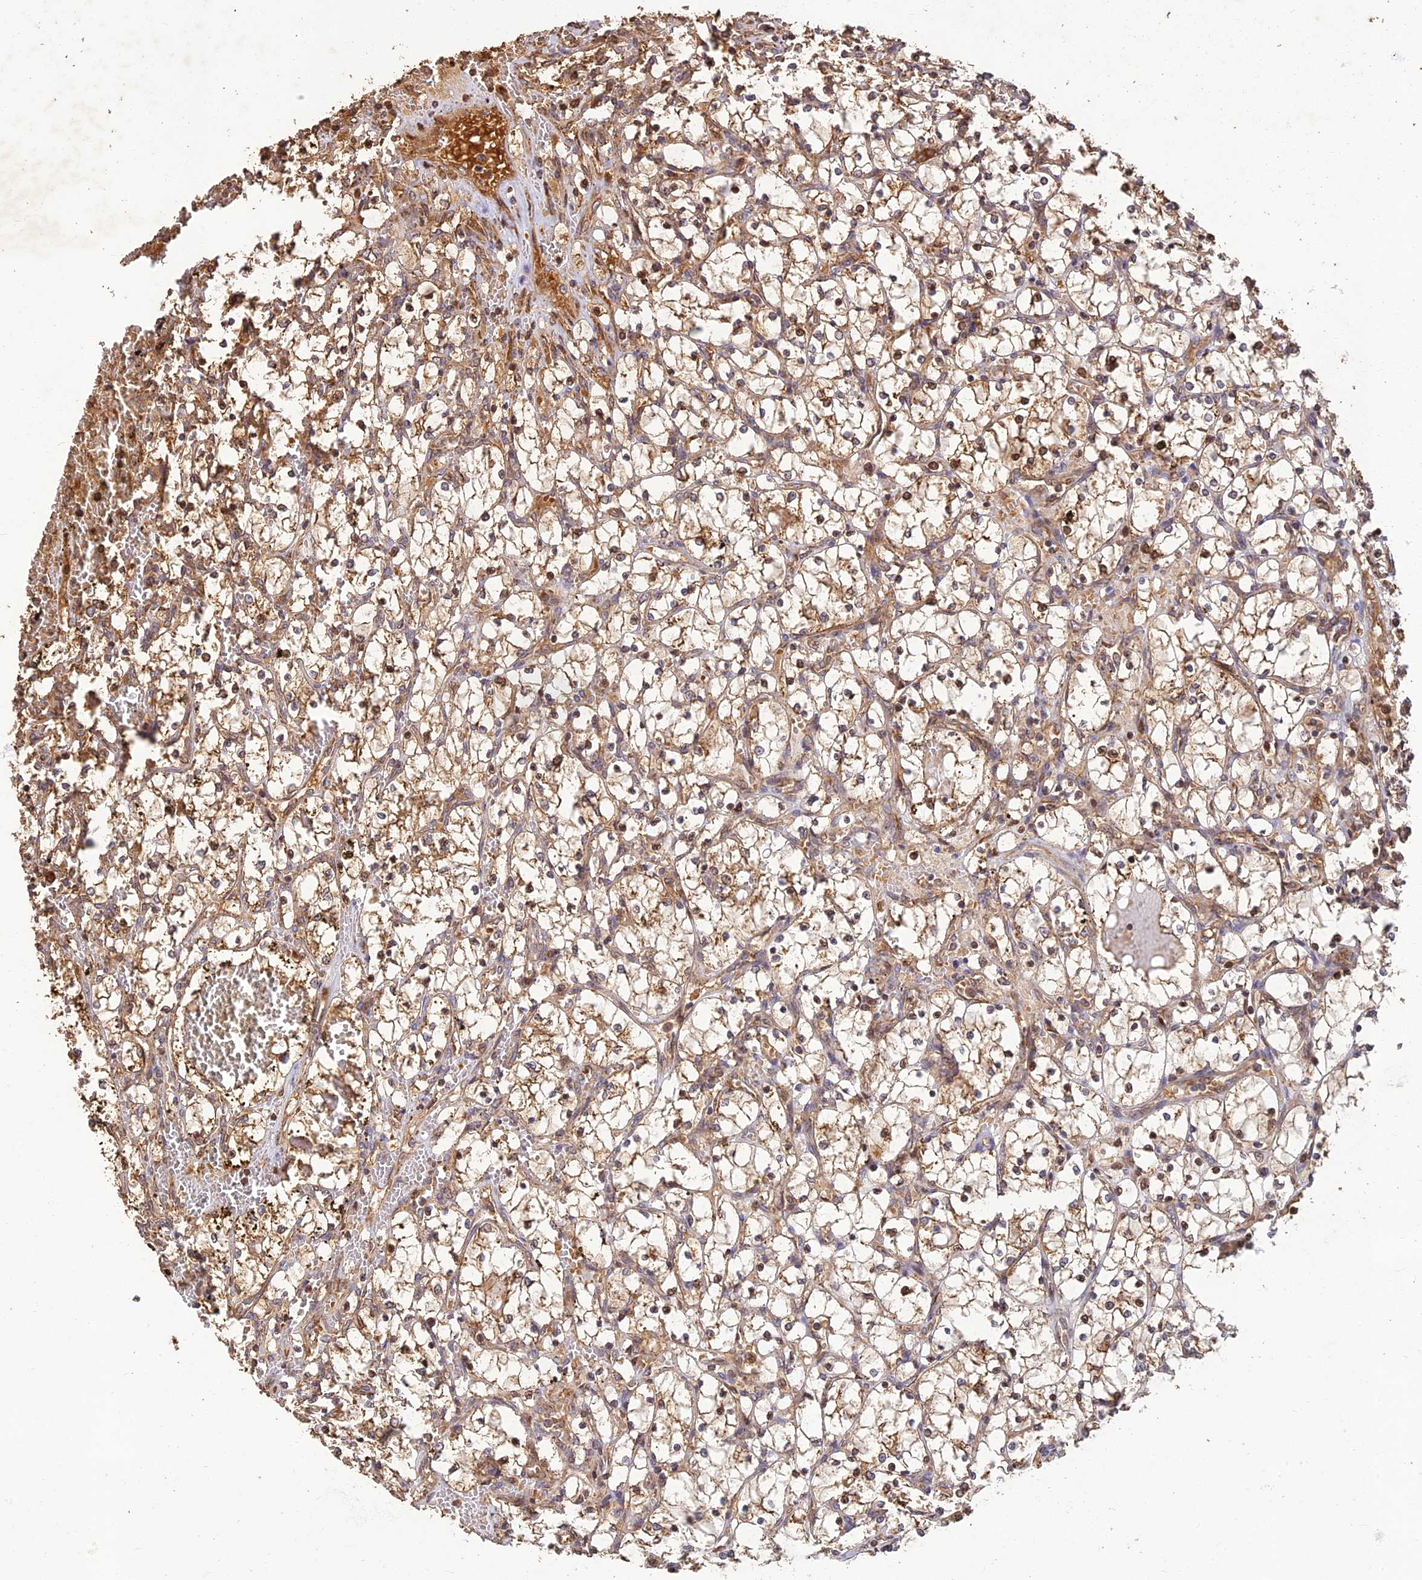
{"staining": {"intensity": "moderate", "quantity": "25%-75%", "location": "cytoplasmic/membranous"}, "tissue": "renal cancer", "cell_type": "Tumor cells", "image_type": "cancer", "snomed": [{"axis": "morphology", "description": "Adenocarcinoma, NOS"}, {"axis": "topography", "description": "Kidney"}], "caption": "Protein expression analysis of renal cancer (adenocarcinoma) exhibits moderate cytoplasmic/membranous expression in approximately 25%-75% of tumor cells. (DAB = brown stain, brightfield microscopy at high magnification).", "gene": "CORO1C", "patient": {"sex": "female", "age": 69}}